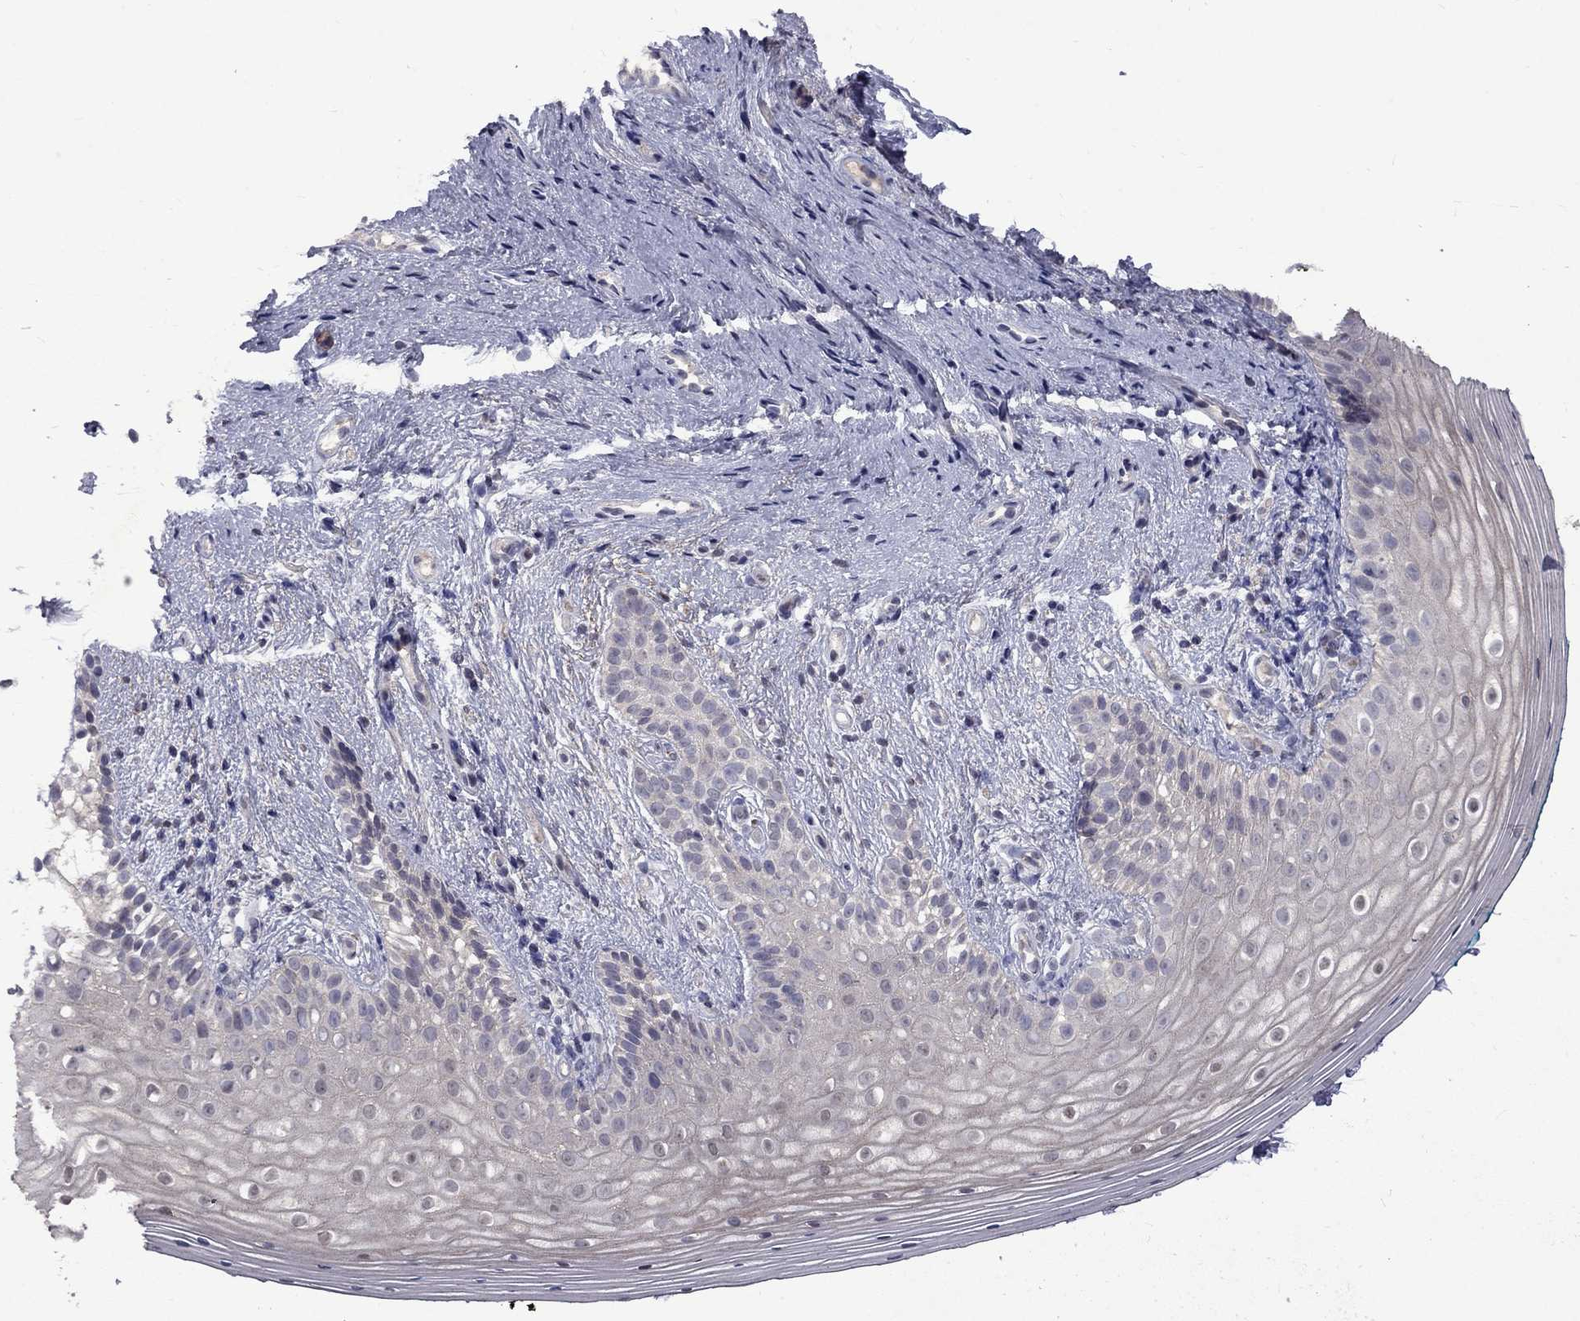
{"staining": {"intensity": "negative", "quantity": "none", "location": "none"}, "tissue": "vagina", "cell_type": "Squamous epithelial cells", "image_type": "normal", "snomed": [{"axis": "morphology", "description": "Normal tissue, NOS"}, {"axis": "topography", "description": "Vagina"}], "caption": "This photomicrograph is of normal vagina stained with IHC to label a protein in brown with the nuclei are counter-stained blue. There is no staining in squamous epithelial cells.", "gene": "SNTA1", "patient": {"sex": "female", "age": 47}}